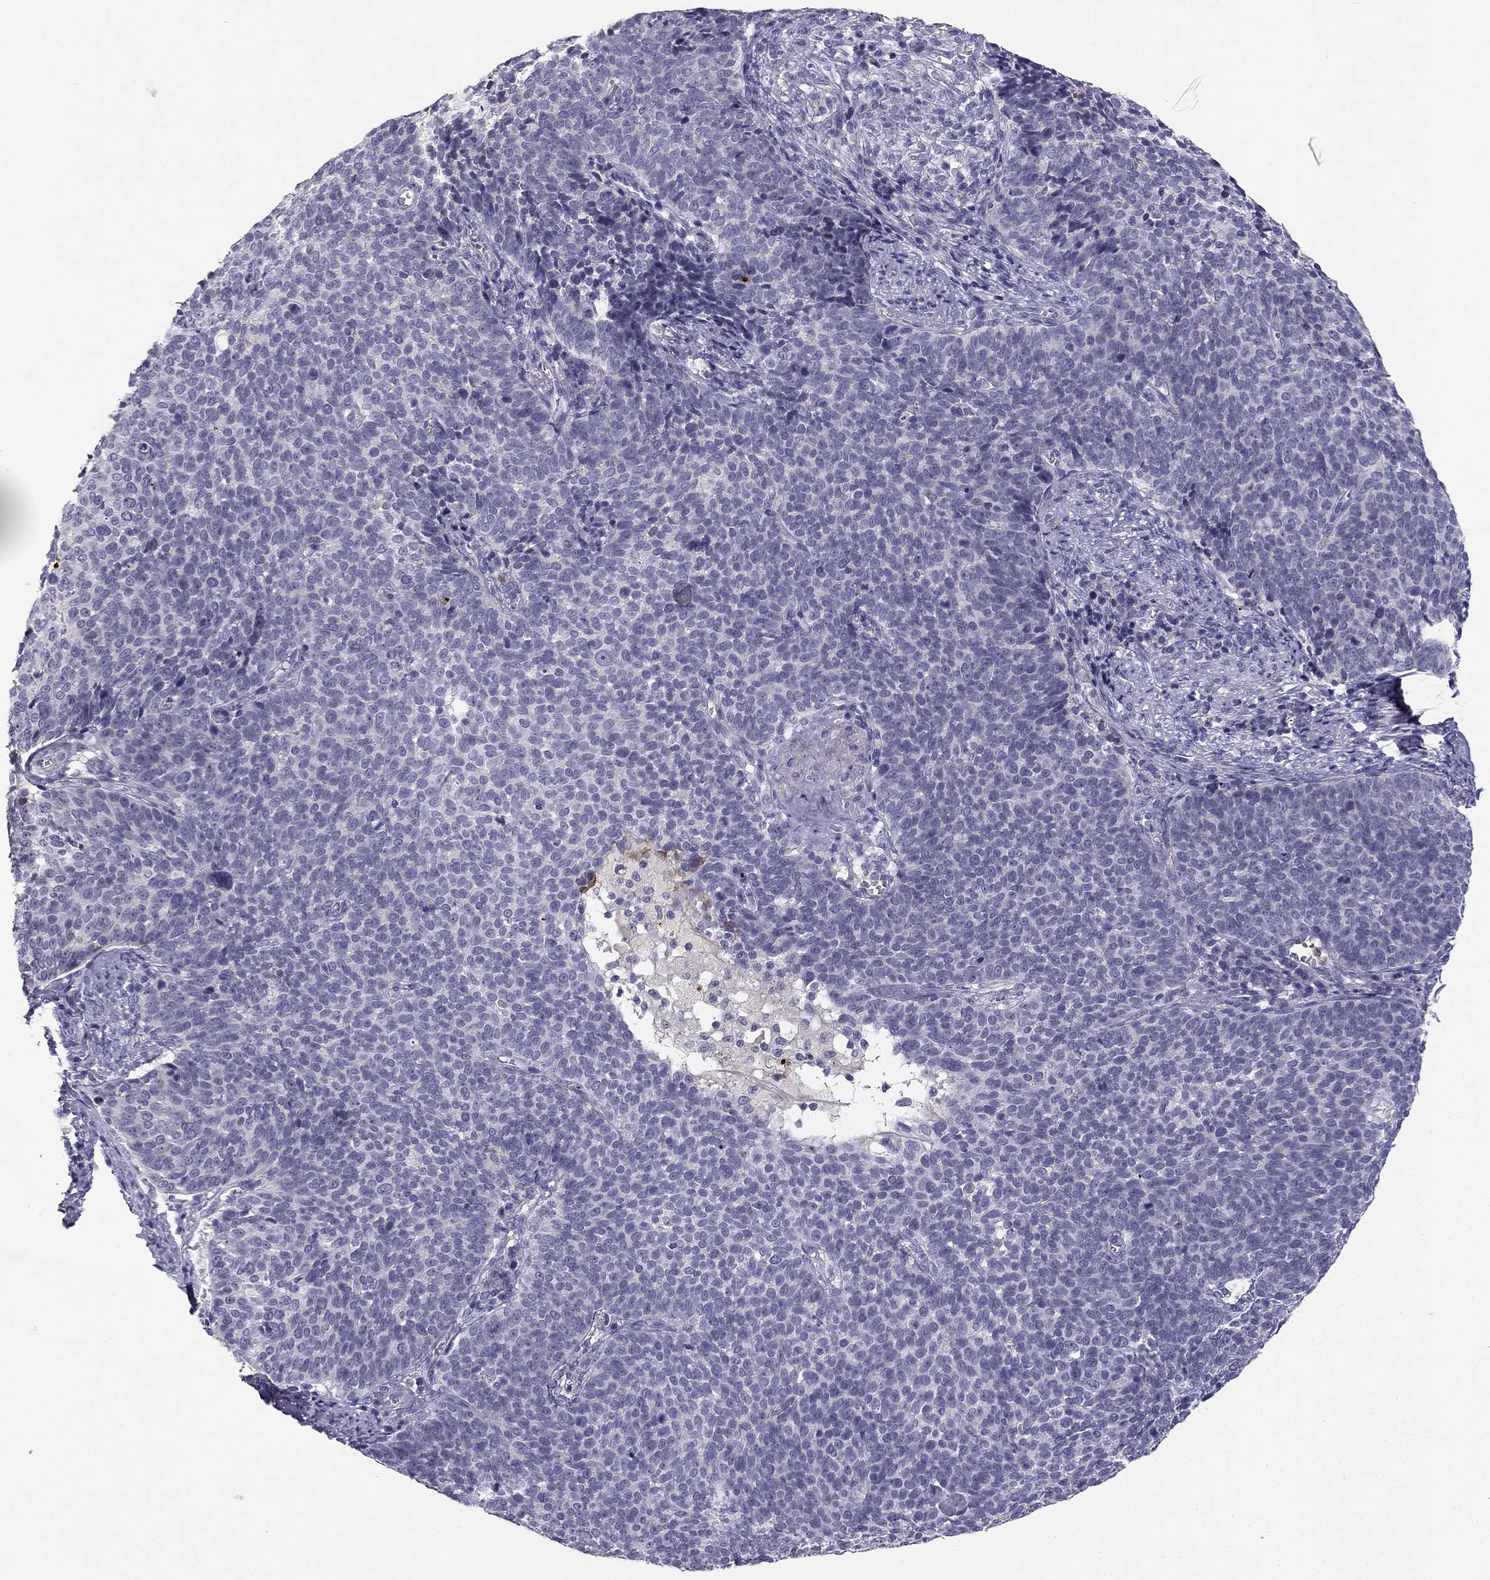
{"staining": {"intensity": "negative", "quantity": "none", "location": "none"}, "tissue": "cervical cancer", "cell_type": "Tumor cells", "image_type": "cancer", "snomed": [{"axis": "morphology", "description": "Squamous cell carcinoma, NOS"}, {"axis": "topography", "description": "Cervix"}], "caption": "Immunohistochemical staining of human cervical cancer shows no significant expression in tumor cells.", "gene": "SLC6A4", "patient": {"sex": "female", "age": 39}}